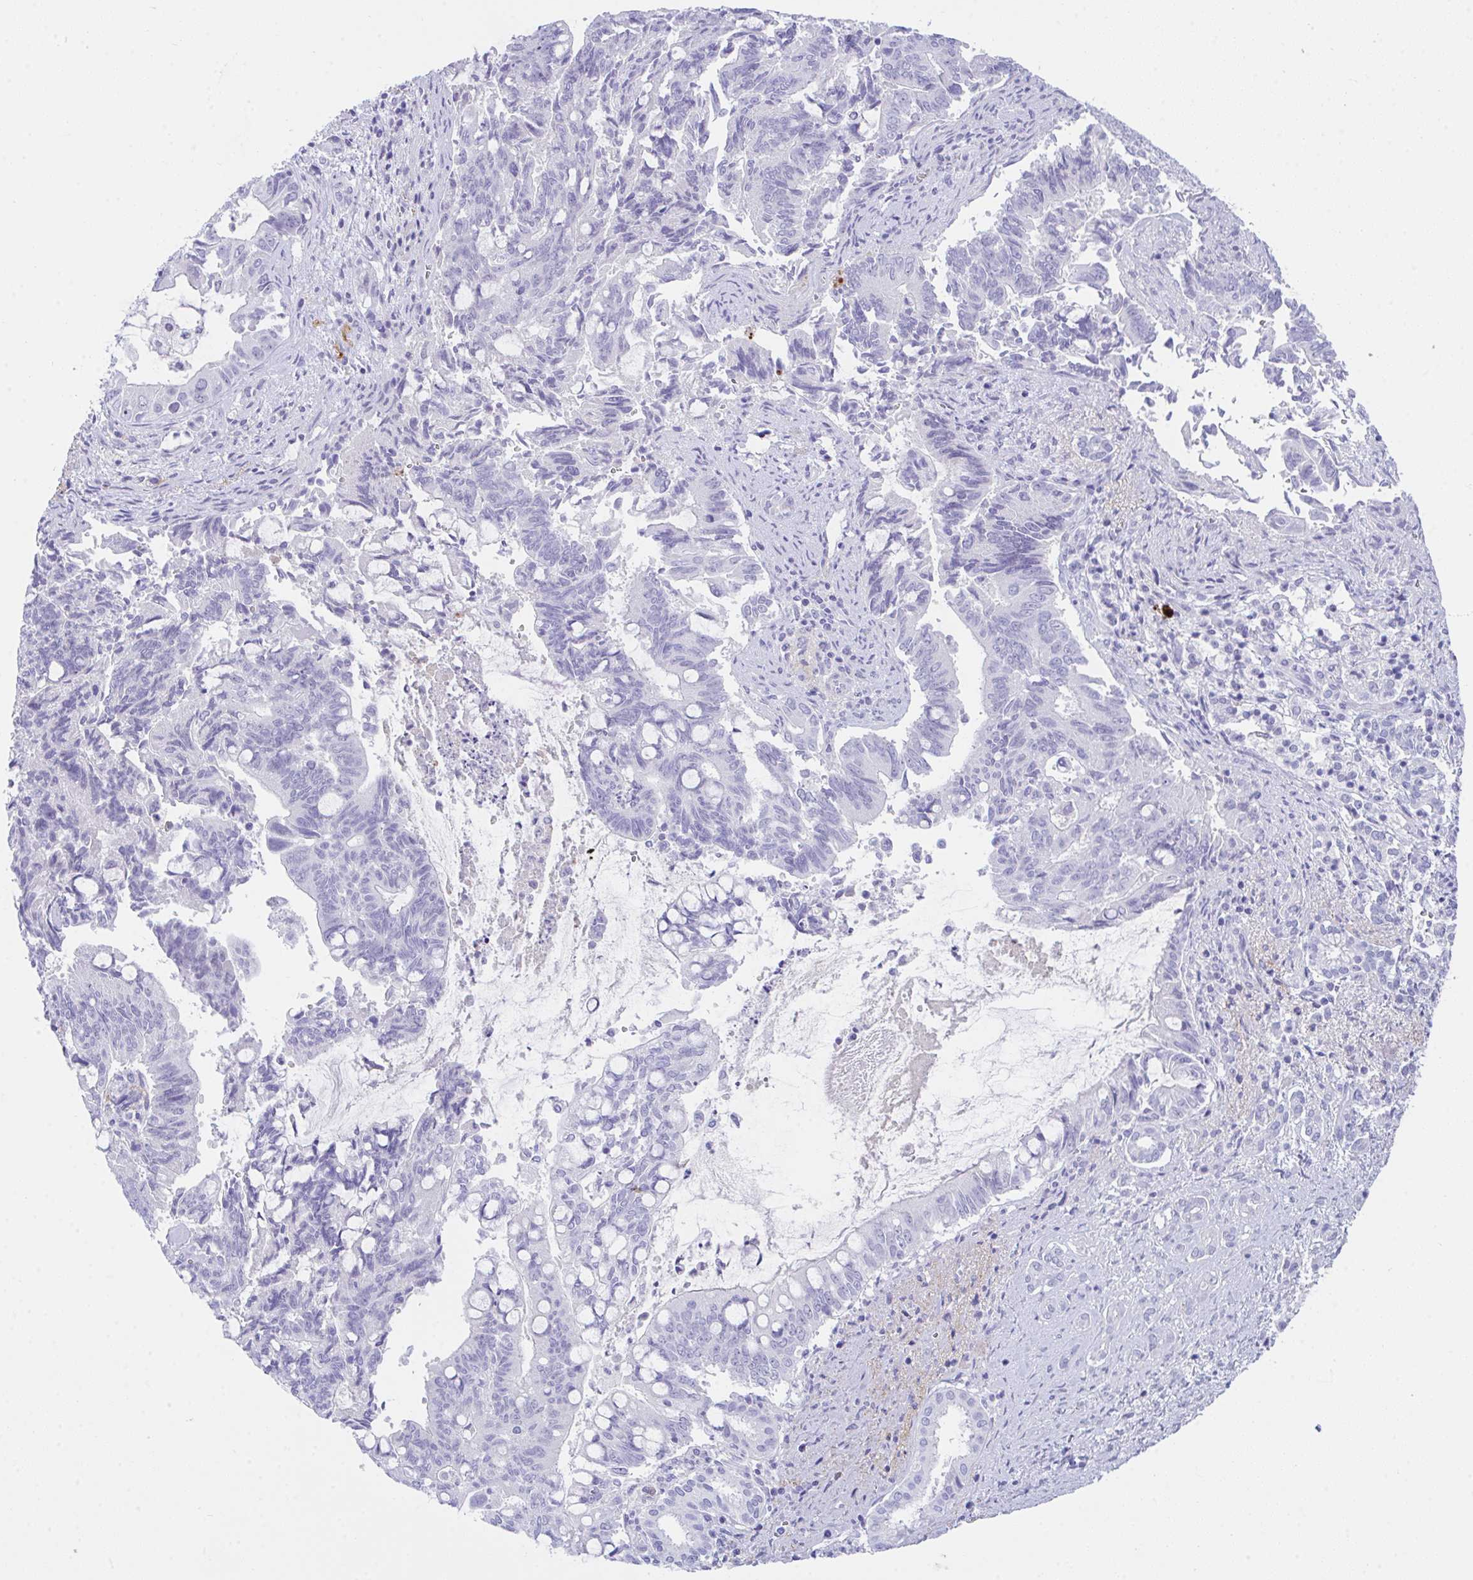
{"staining": {"intensity": "negative", "quantity": "none", "location": "none"}, "tissue": "pancreatic cancer", "cell_type": "Tumor cells", "image_type": "cancer", "snomed": [{"axis": "morphology", "description": "Adenocarcinoma, NOS"}, {"axis": "topography", "description": "Pancreas"}], "caption": "Protein analysis of pancreatic cancer shows no significant staining in tumor cells.", "gene": "KMT2E", "patient": {"sex": "male", "age": 68}}